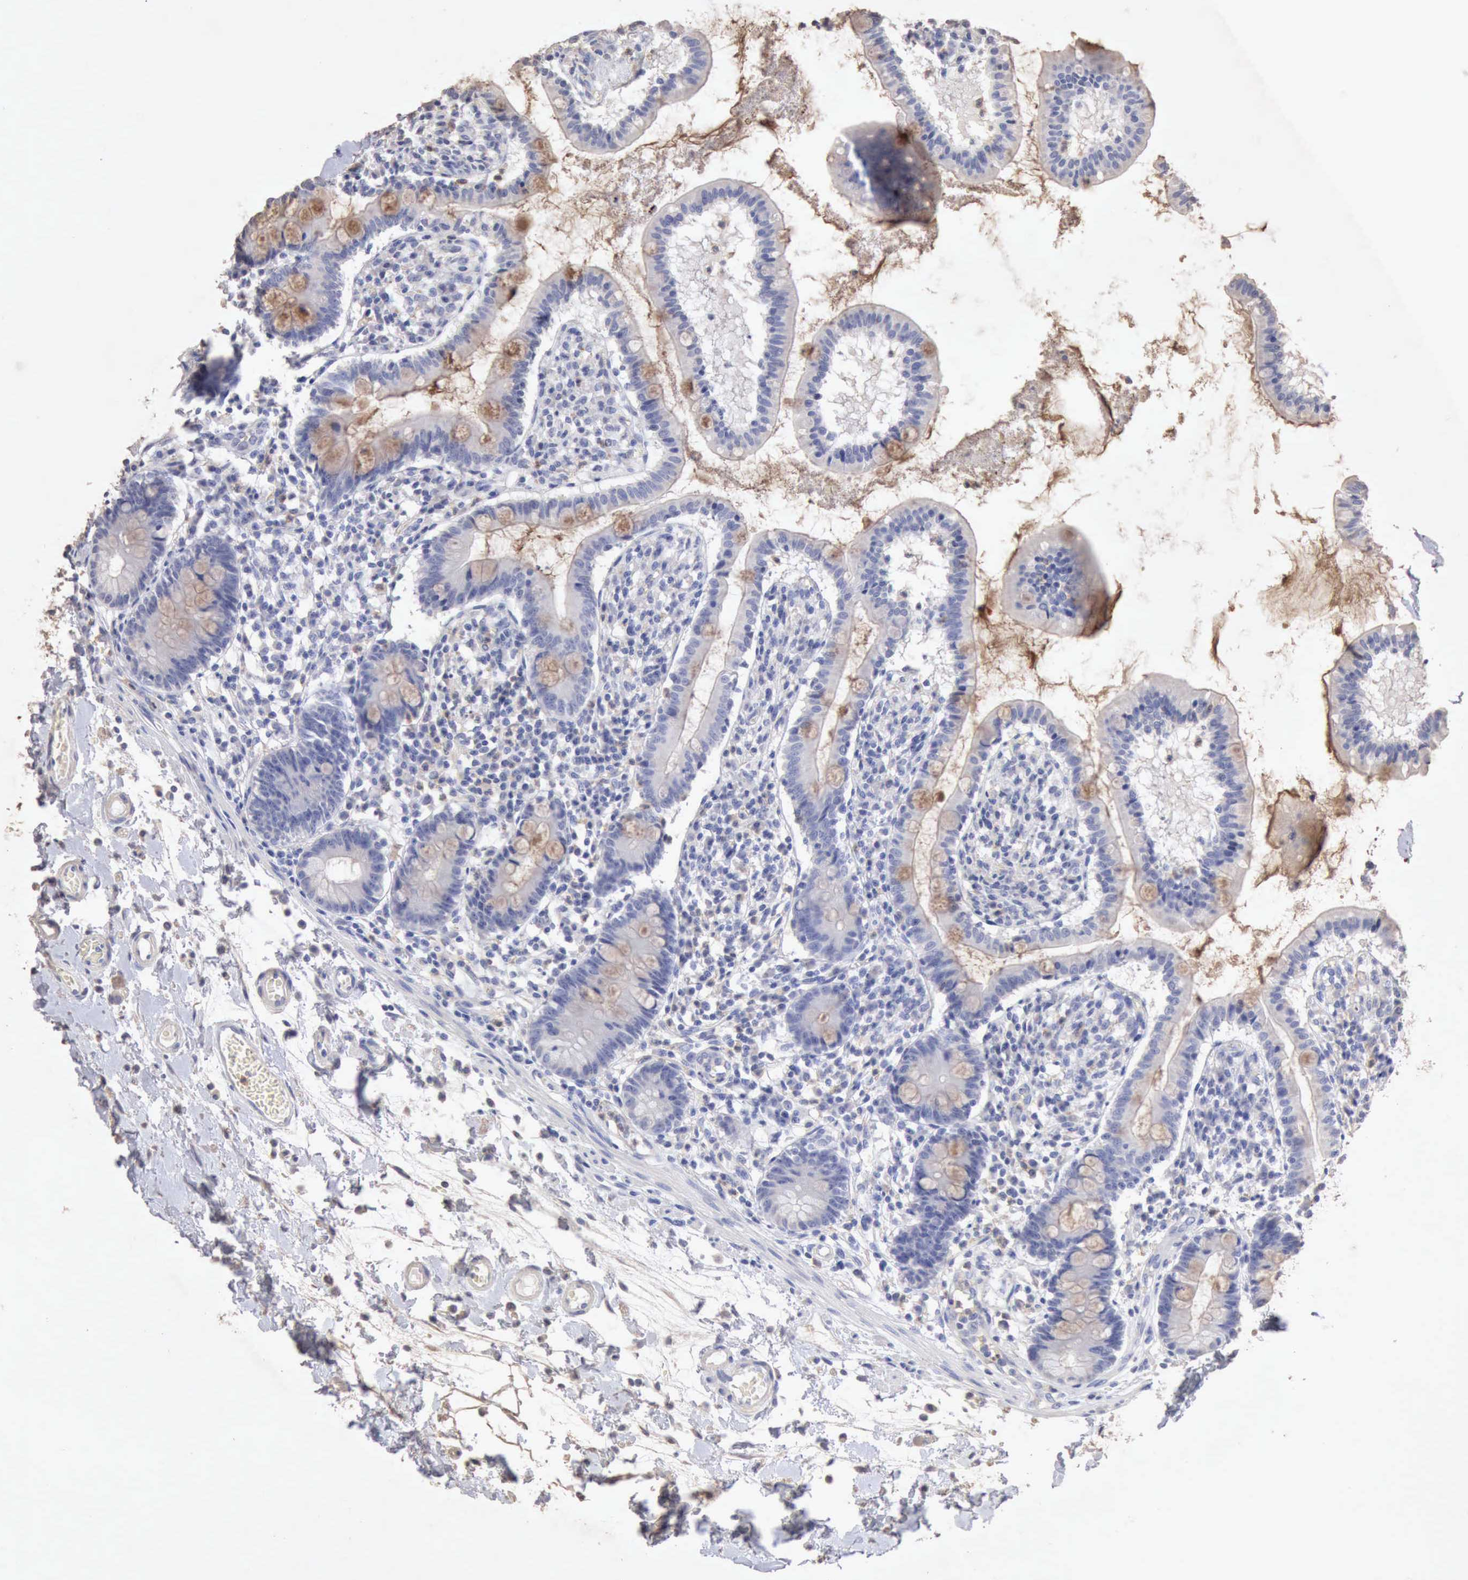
{"staining": {"intensity": "moderate", "quantity": "25%-75%", "location": "cytoplasmic/membranous"}, "tissue": "small intestine", "cell_type": "Glandular cells", "image_type": "normal", "snomed": [{"axis": "morphology", "description": "Normal tissue, NOS"}, {"axis": "topography", "description": "Small intestine"}], "caption": "Immunohistochemistry of benign small intestine demonstrates medium levels of moderate cytoplasmic/membranous positivity in about 25%-75% of glandular cells. (DAB IHC, brown staining for protein, blue staining for nuclei).", "gene": "KRT6B", "patient": {"sex": "female", "age": 61}}